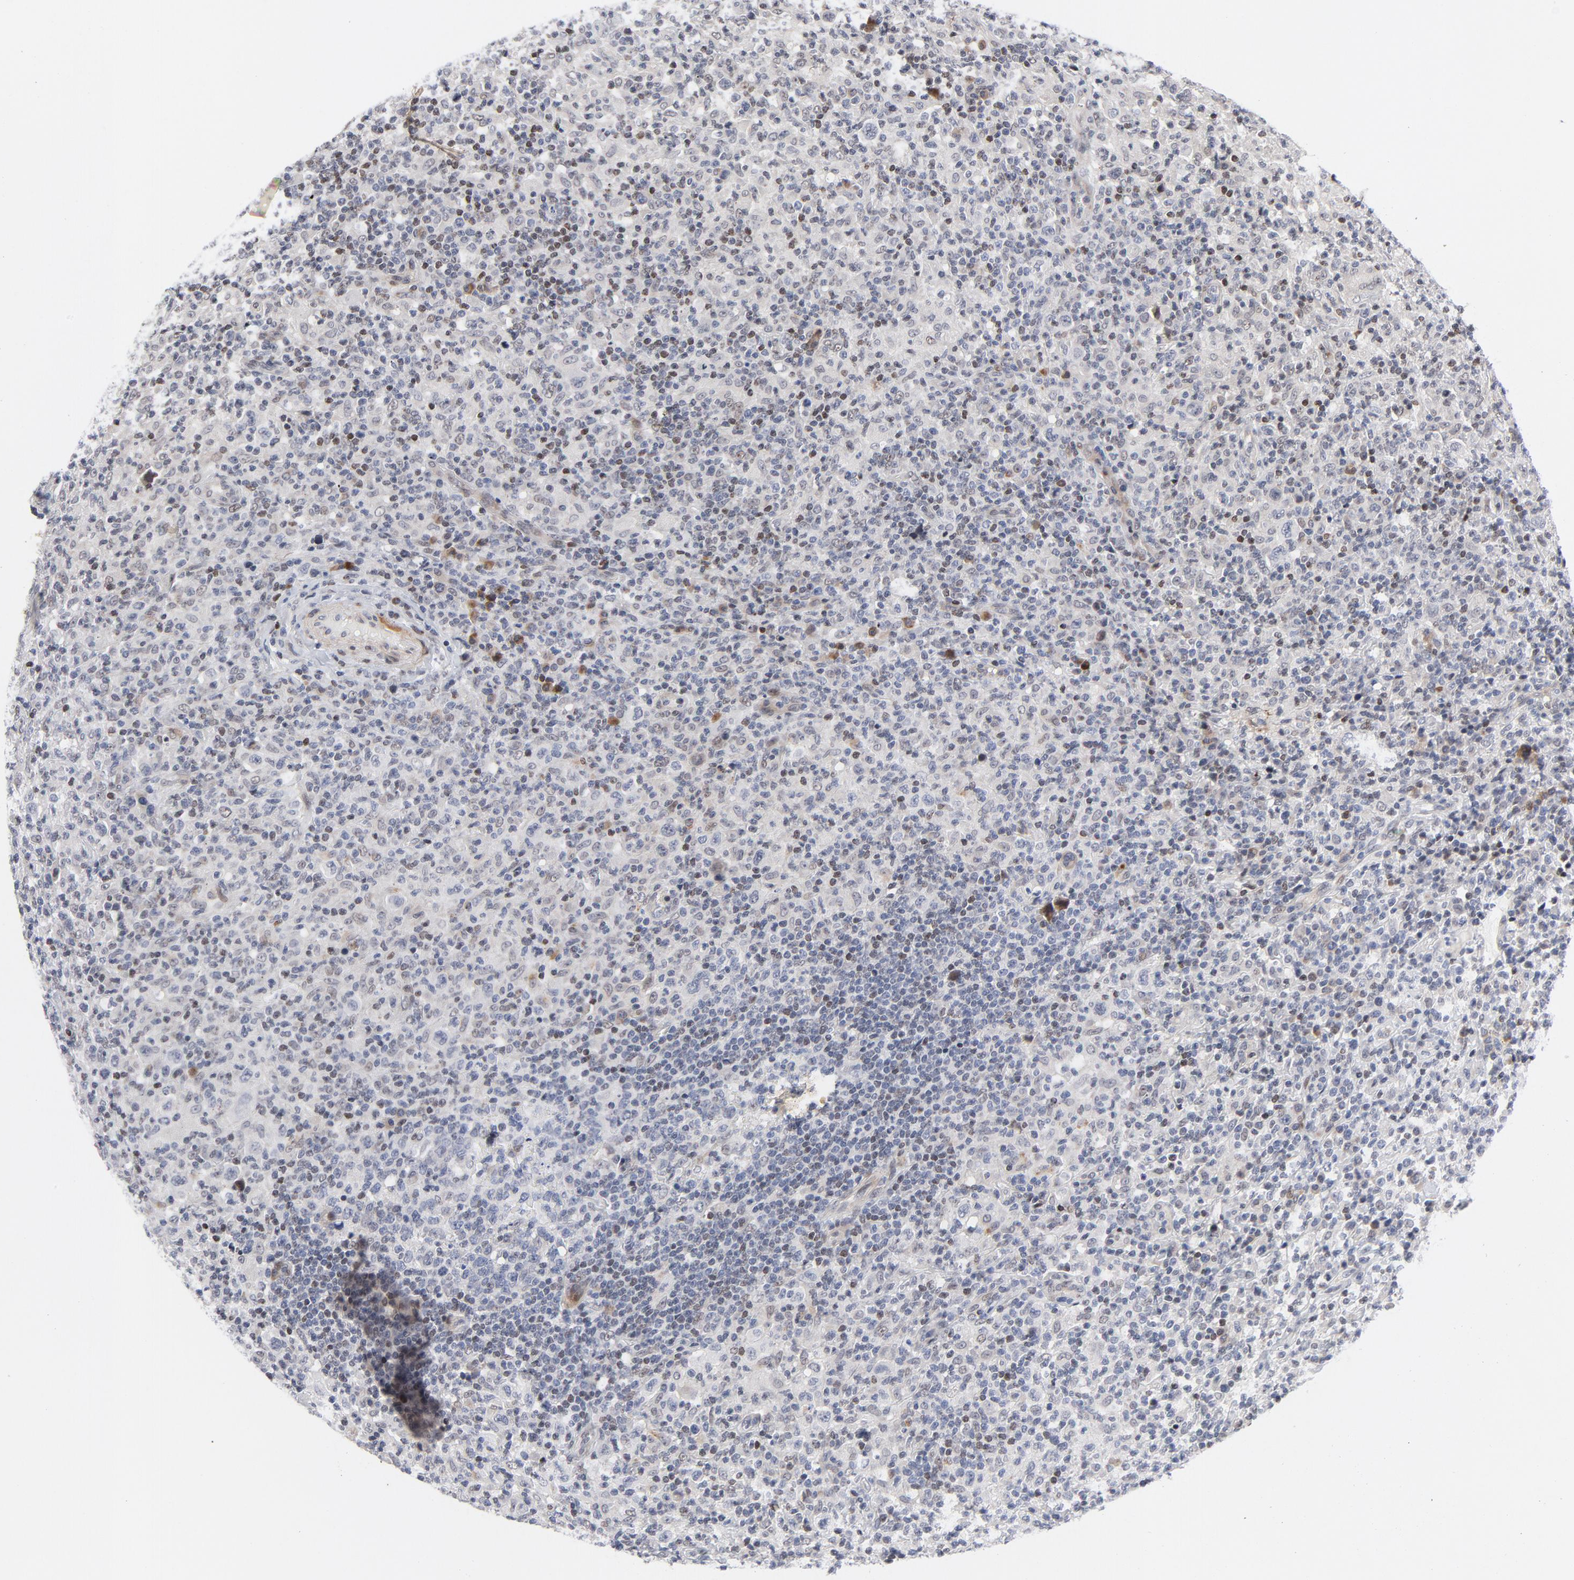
{"staining": {"intensity": "weak", "quantity": "<25%", "location": "nuclear"}, "tissue": "lymphoma", "cell_type": "Tumor cells", "image_type": "cancer", "snomed": [{"axis": "morphology", "description": "Hodgkin's disease, NOS"}, {"axis": "topography", "description": "Lymph node"}], "caption": "There is no significant expression in tumor cells of Hodgkin's disease.", "gene": "NFIC", "patient": {"sex": "male", "age": 65}}